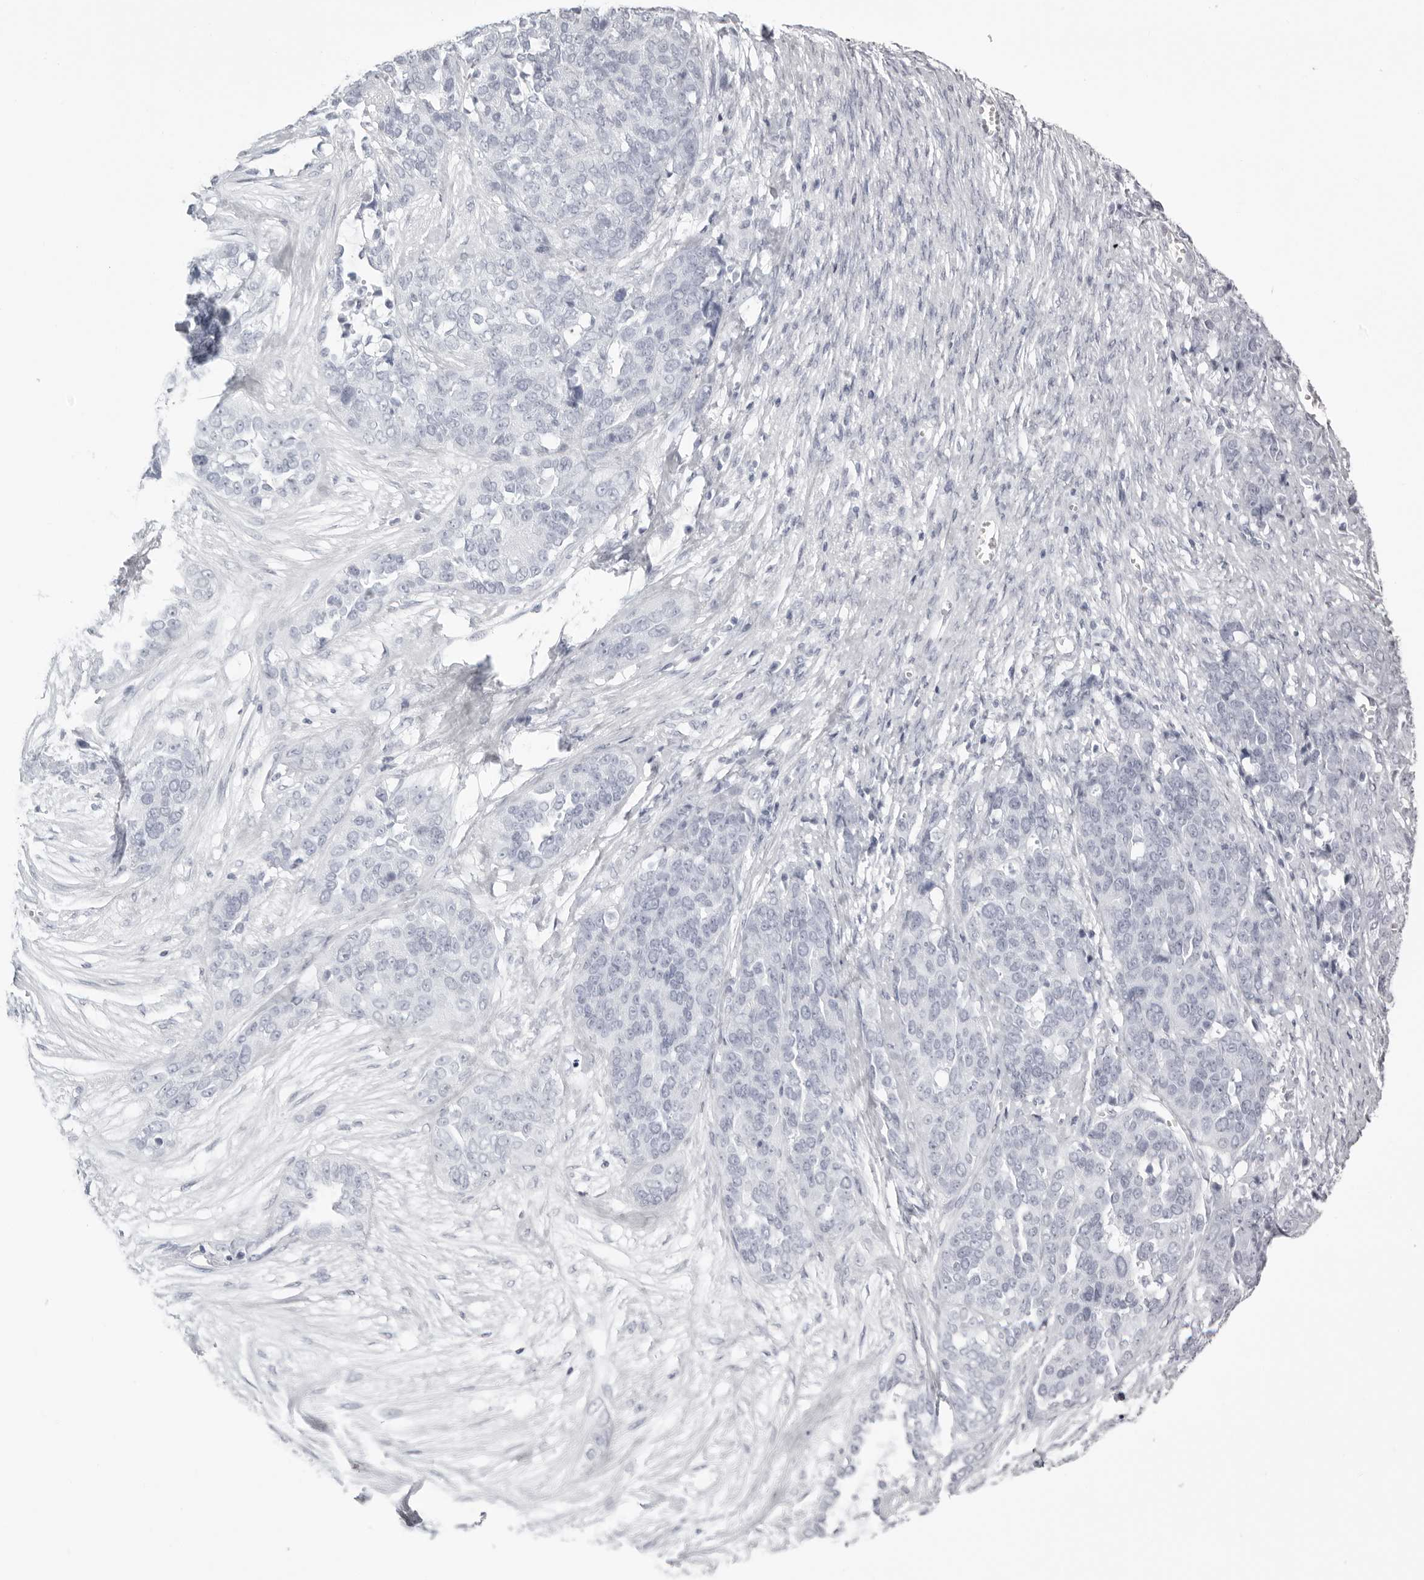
{"staining": {"intensity": "negative", "quantity": "none", "location": "none"}, "tissue": "ovarian cancer", "cell_type": "Tumor cells", "image_type": "cancer", "snomed": [{"axis": "morphology", "description": "Cystadenocarcinoma, serous, NOS"}, {"axis": "topography", "description": "Ovary"}], "caption": "Tumor cells show no significant expression in serous cystadenocarcinoma (ovarian).", "gene": "KLK9", "patient": {"sex": "female", "age": 44}}